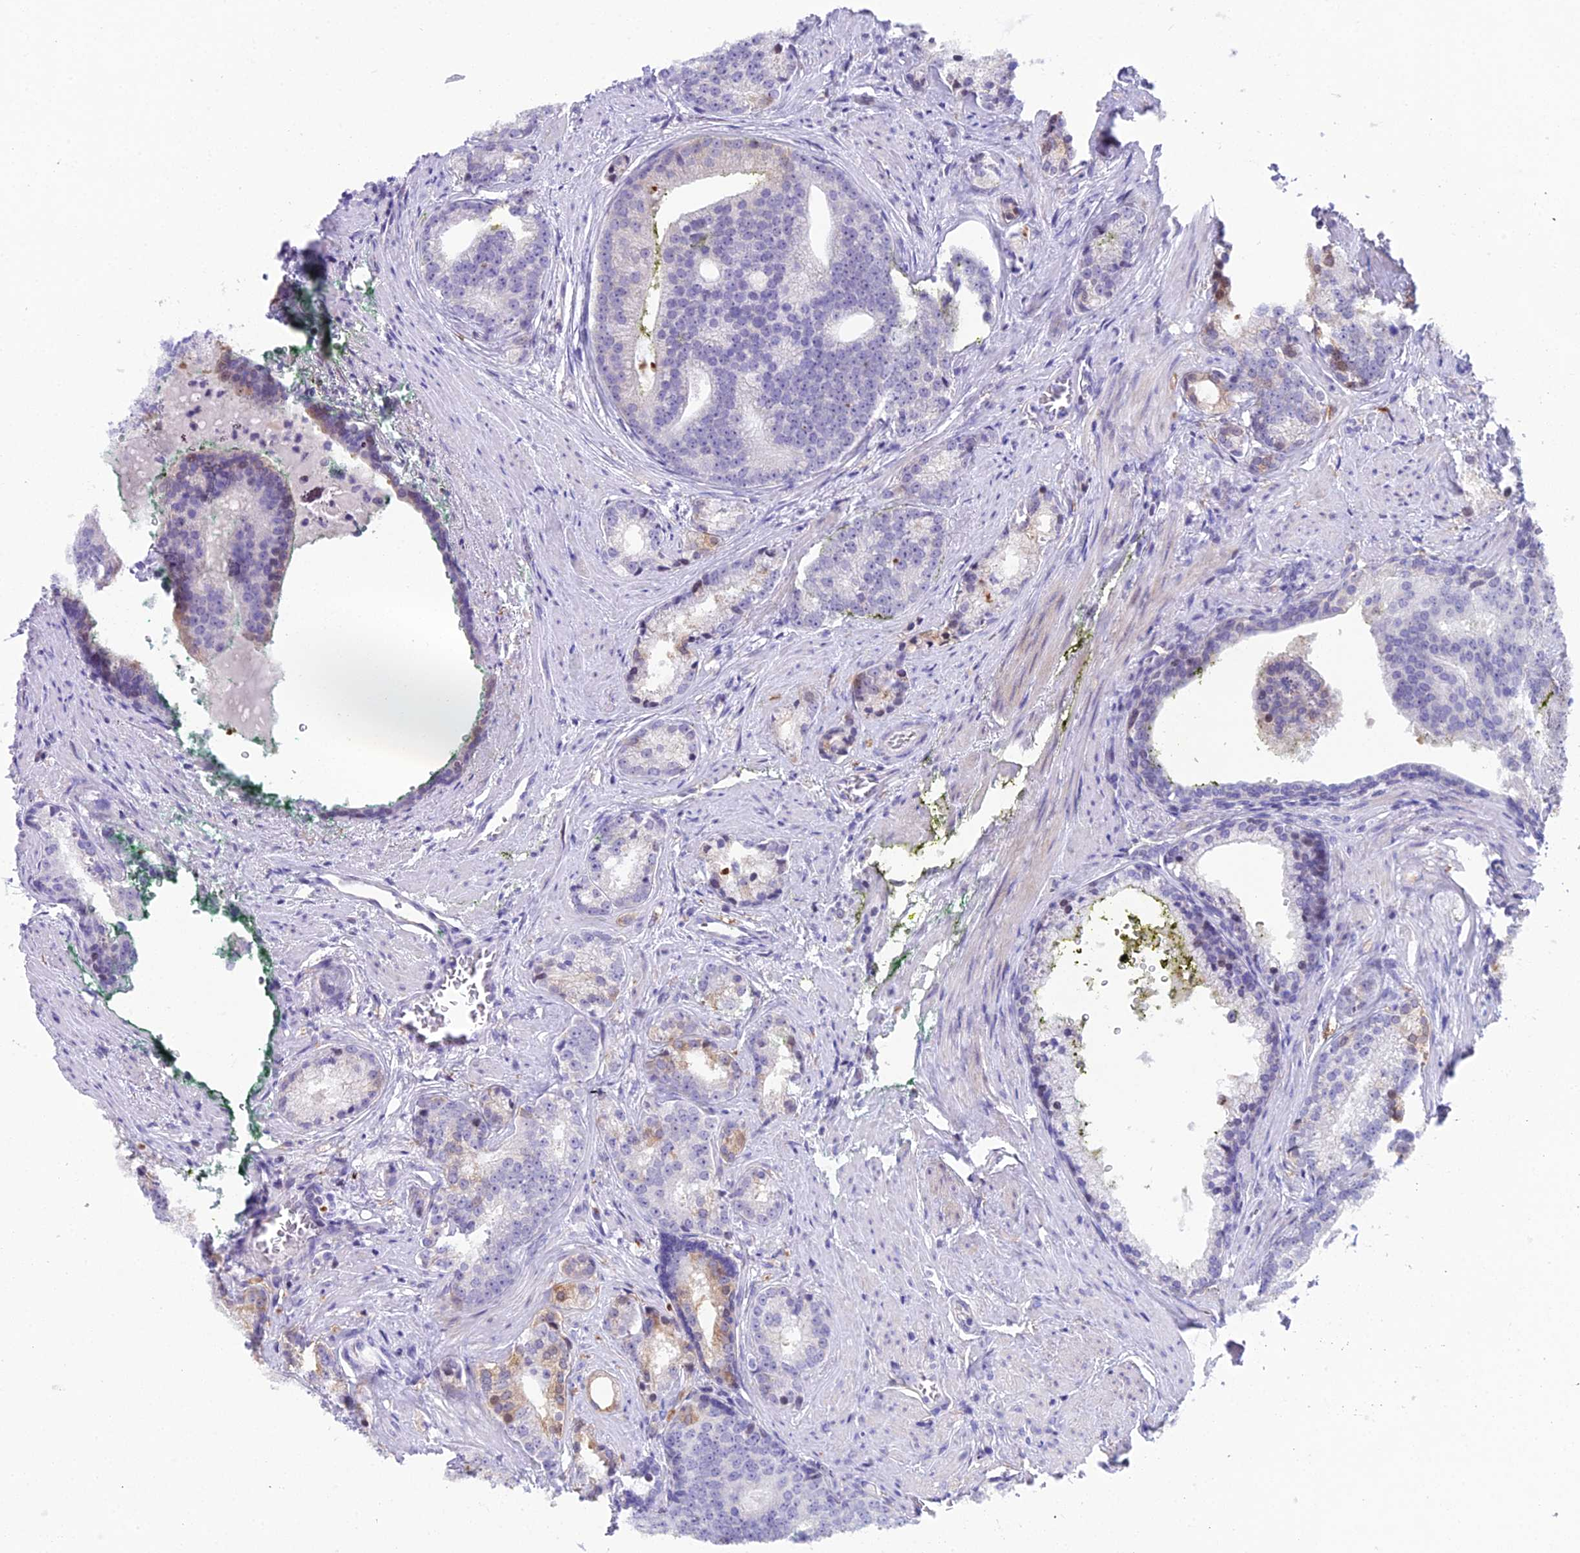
{"staining": {"intensity": "moderate", "quantity": "<25%", "location": "cytoplasmic/membranous,nuclear"}, "tissue": "prostate cancer", "cell_type": "Tumor cells", "image_type": "cancer", "snomed": [{"axis": "morphology", "description": "Adenocarcinoma, Low grade"}, {"axis": "topography", "description": "Prostate"}], "caption": "Prostate low-grade adenocarcinoma stained with a brown dye demonstrates moderate cytoplasmic/membranous and nuclear positive staining in approximately <25% of tumor cells.", "gene": "CC2D2A", "patient": {"sex": "male", "age": 71}}